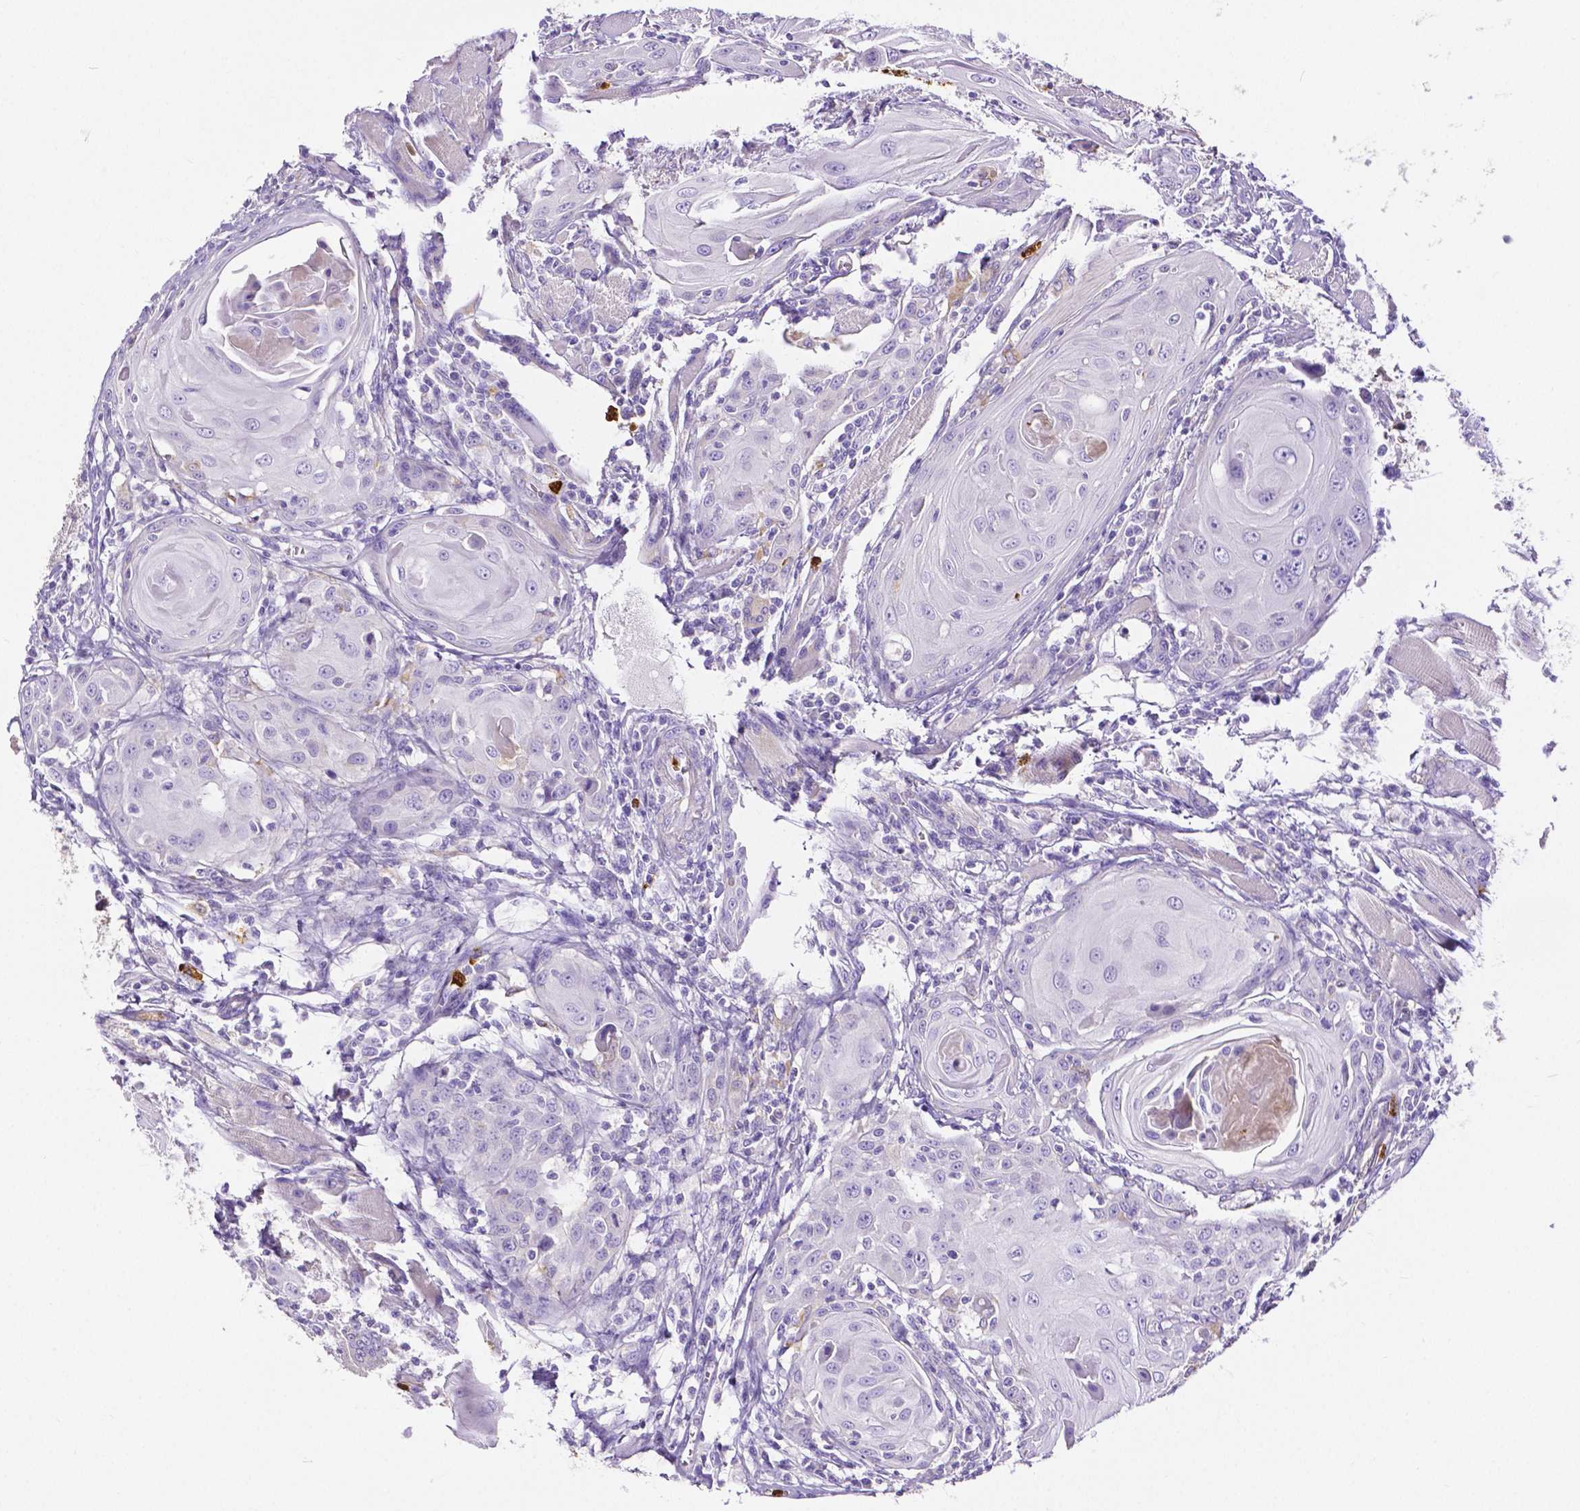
{"staining": {"intensity": "negative", "quantity": "none", "location": "none"}, "tissue": "head and neck cancer", "cell_type": "Tumor cells", "image_type": "cancer", "snomed": [{"axis": "morphology", "description": "Squamous cell carcinoma, NOS"}, {"axis": "topography", "description": "Head-Neck"}], "caption": "IHC of head and neck squamous cell carcinoma exhibits no positivity in tumor cells.", "gene": "MMP9", "patient": {"sex": "female", "age": 80}}